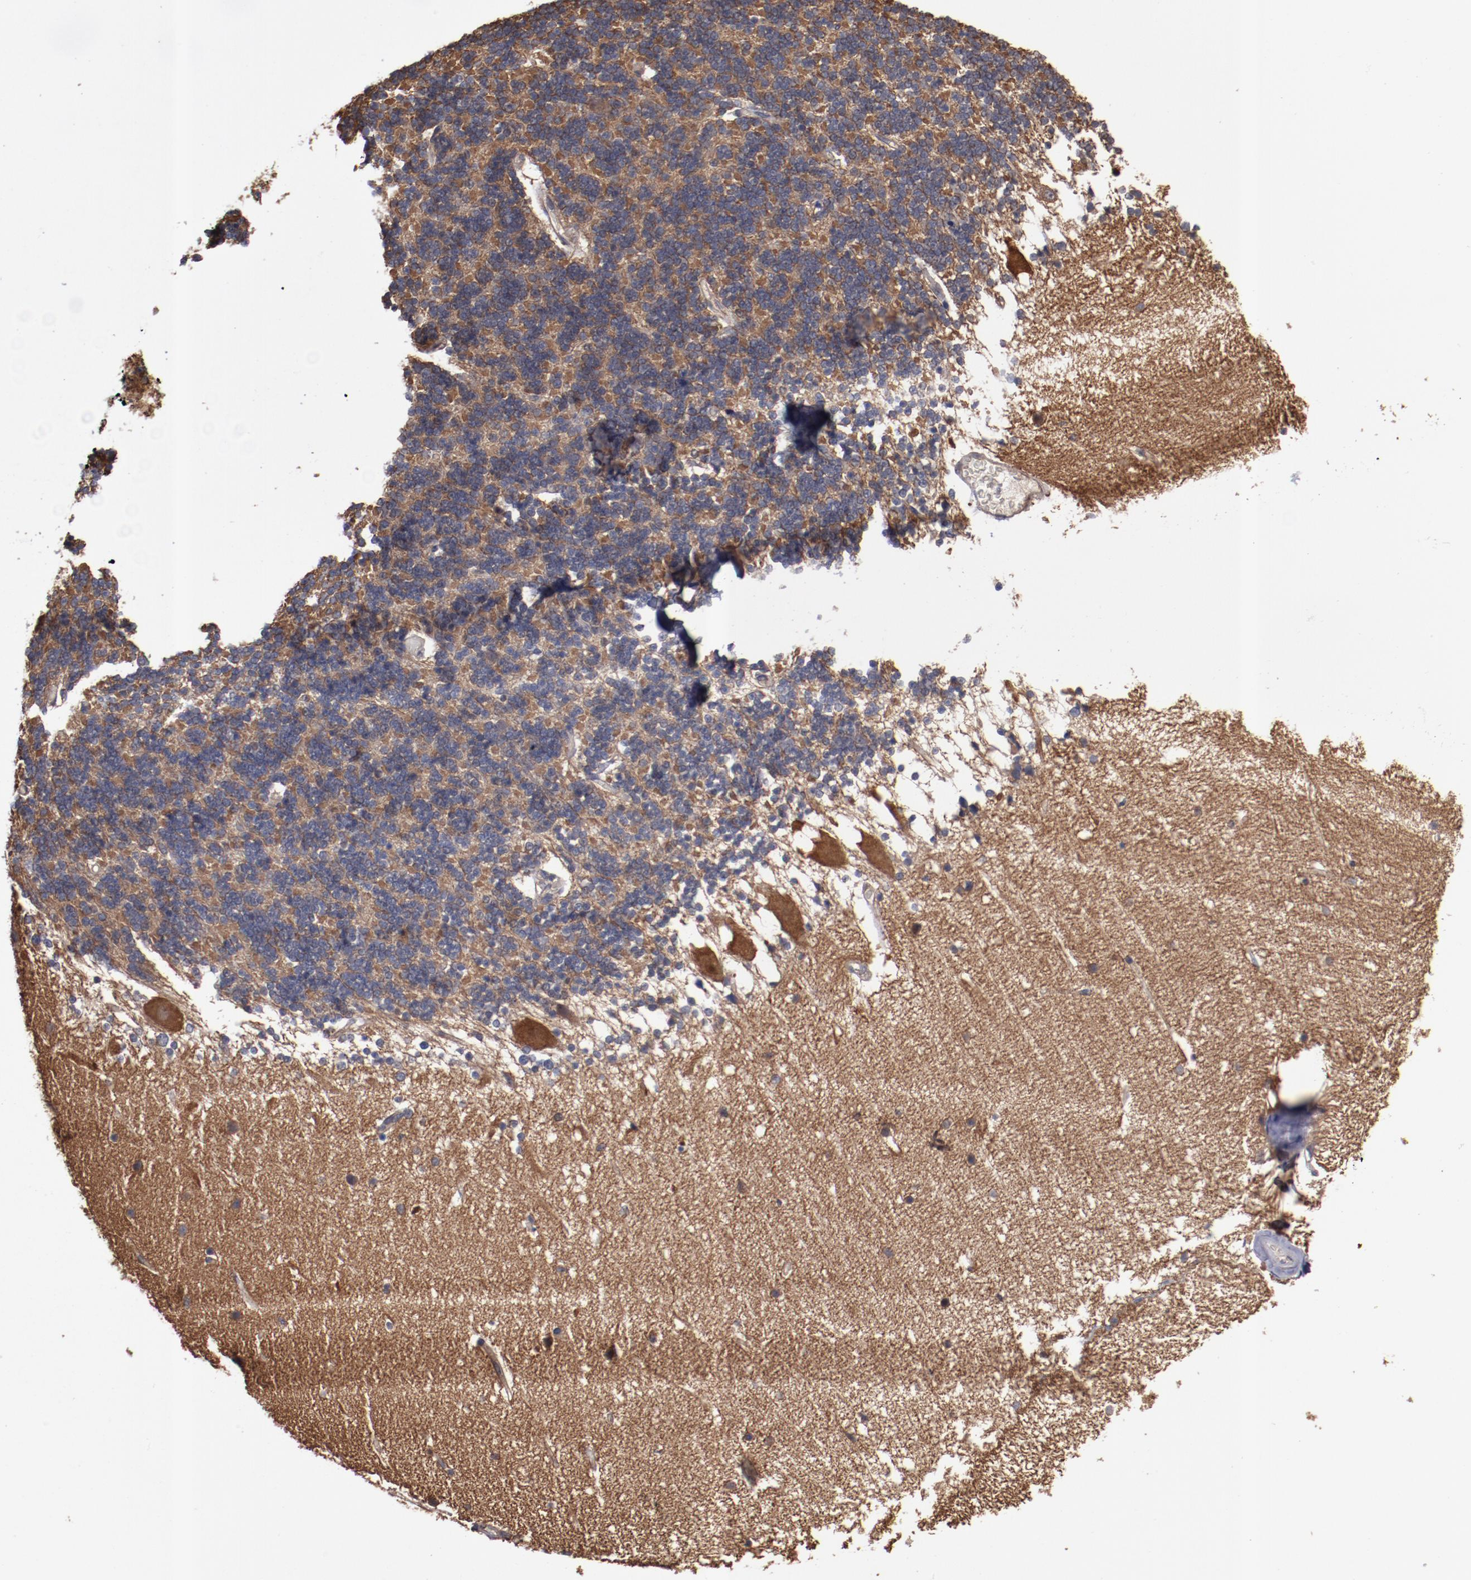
{"staining": {"intensity": "moderate", "quantity": "25%-75%", "location": "cytoplasmic/membranous"}, "tissue": "cerebellum", "cell_type": "Cells in granular layer", "image_type": "normal", "snomed": [{"axis": "morphology", "description": "Normal tissue, NOS"}, {"axis": "topography", "description": "Cerebellum"}], "caption": "Protein staining of benign cerebellum displays moderate cytoplasmic/membranous staining in approximately 25%-75% of cells in granular layer. The staining was performed using DAB (3,3'-diaminobenzidine) to visualize the protein expression in brown, while the nuclei were stained in blue with hematoxylin (Magnification: 20x).", "gene": "DNAAF2", "patient": {"sex": "female", "age": 54}}